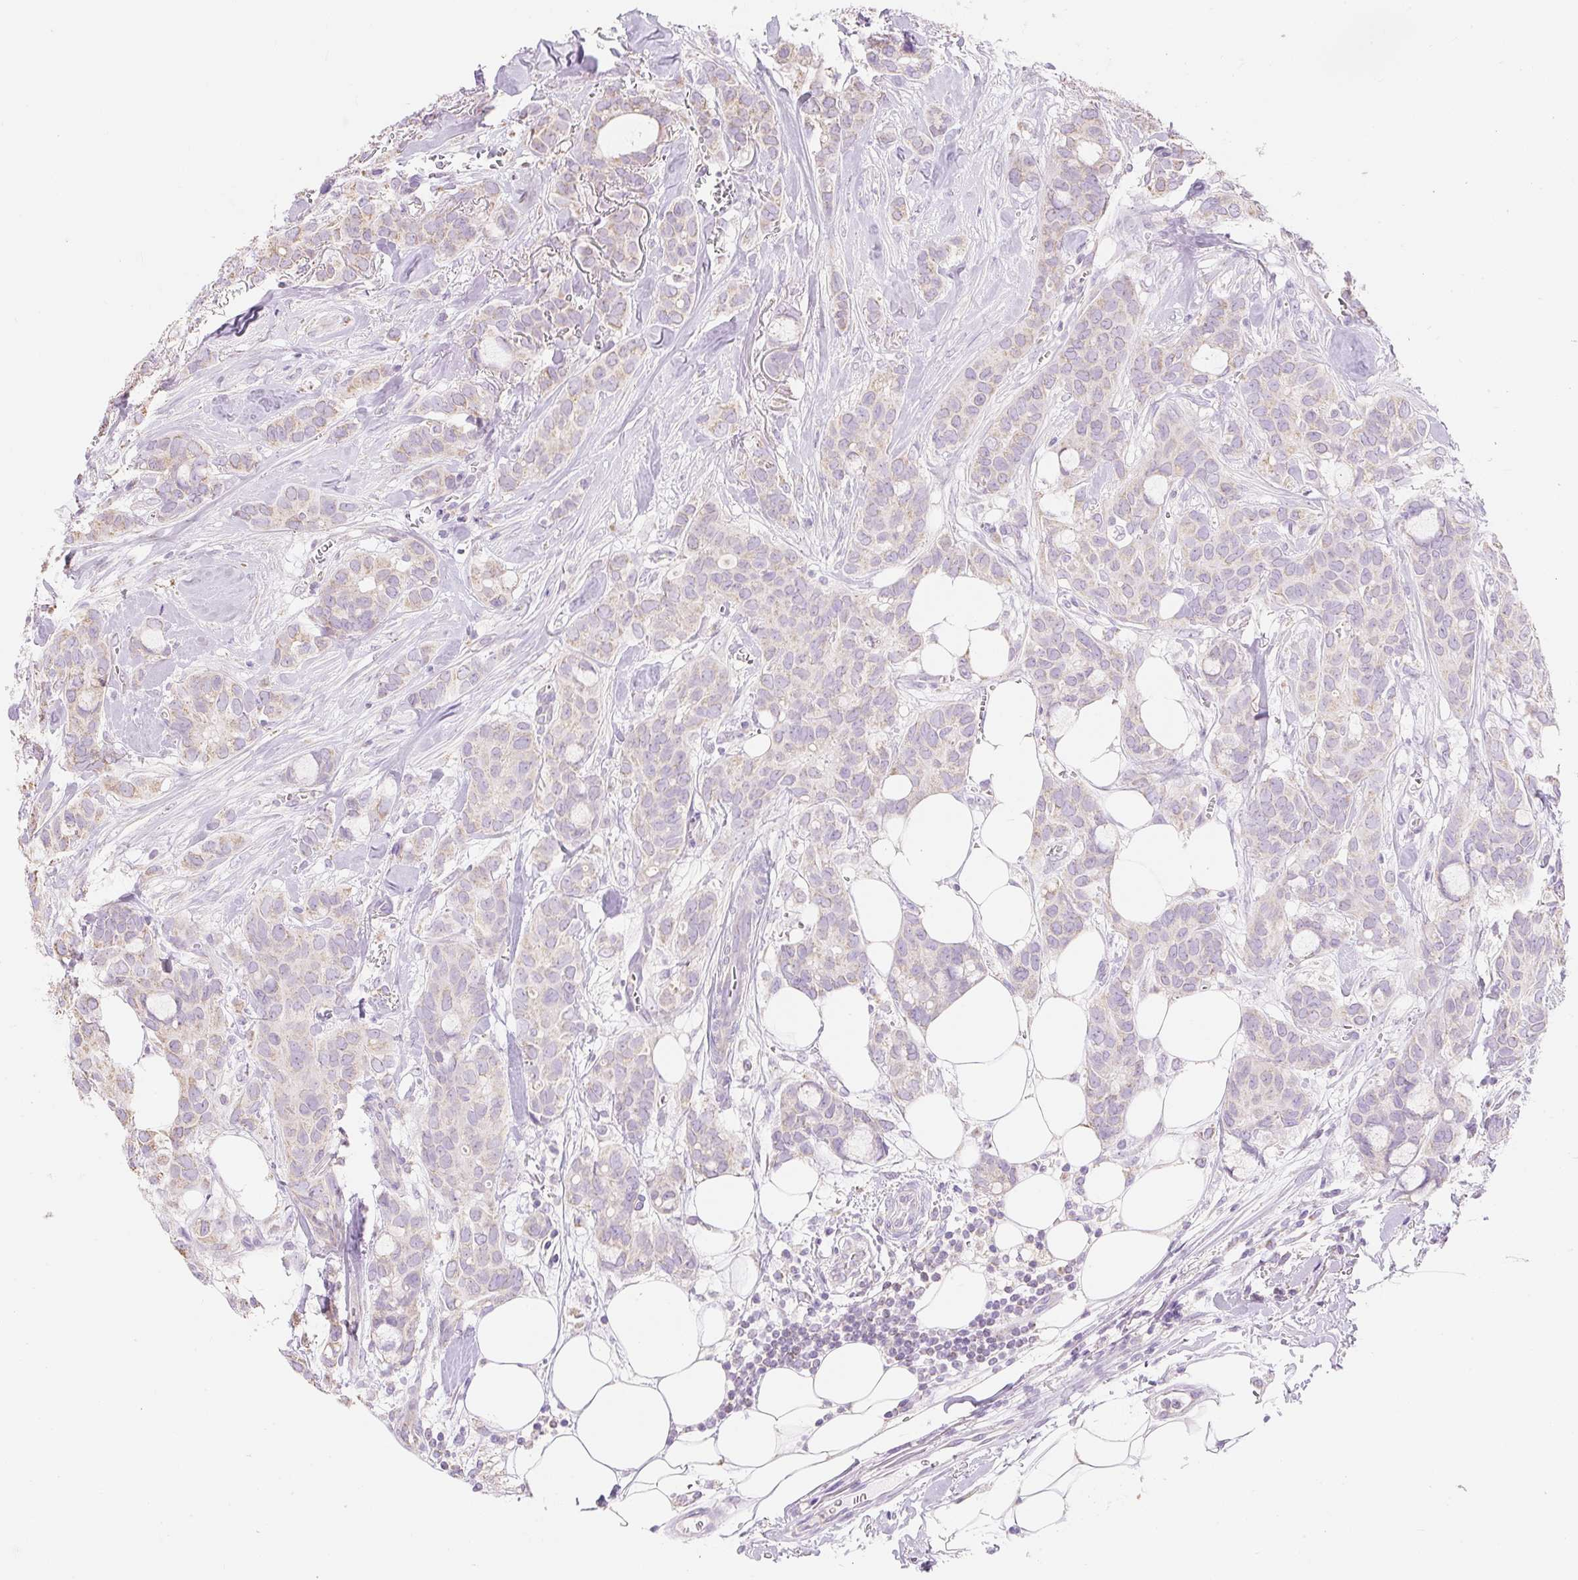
{"staining": {"intensity": "weak", "quantity": "<25%", "location": "cytoplasmic/membranous"}, "tissue": "breast cancer", "cell_type": "Tumor cells", "image_type": "cancer", "snomed": [{"axis": "morphology", "description": "Duct carcinoma"}, {"axis": "topography", "description": "Breast"}], "caption": "IHC image of neoplastic tissue: breast invasive ductal carcinoma stained with DAB (3,3'-diaminobenzidine) displays no significant protein expression in tumor cells.", "gene": "DHX35", "patient": {"sex": "female", "age": 84}}